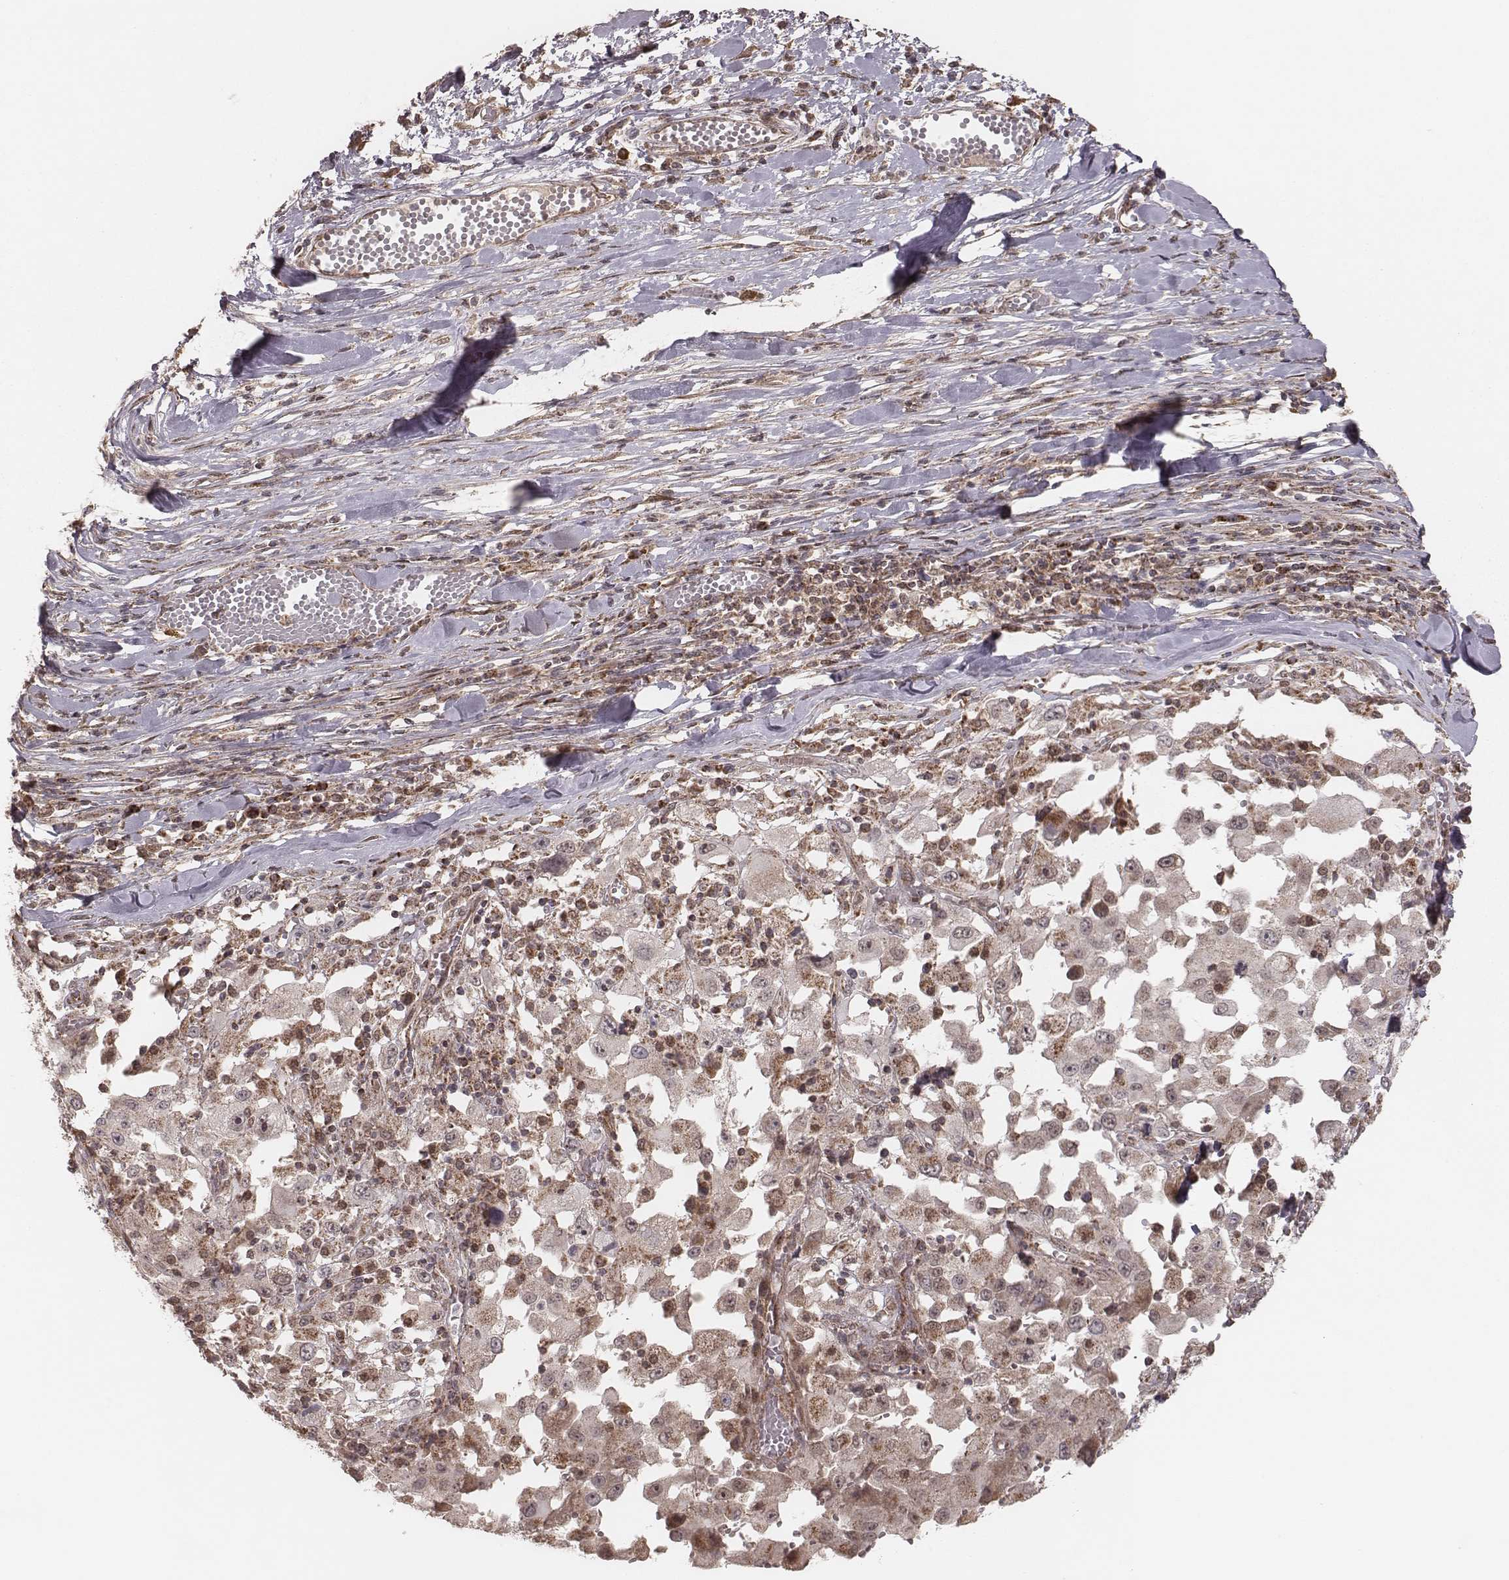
{"staining": {"intensity": "weak", "quantity": ">75%", "location": "cytoplasmic/membranous"}, "tissue": "melanoma", "cell_type": "Tumor cells", "image_type": "cancer", "snomed": [{"axis": "morphology", "description": "Malignant melanoma, Metastatic site"}, {"axis": "topography", "description": "Lymph node"}], "caption": "Malignant melanoma (metastatic site) was stained to show a protein in brown. There is low levels of weak cytoplasmic/membranous positivity in about >75% of tumor cells.", "gene": "NDUFA7", "patient": {"sex": "male", "age": 50}}